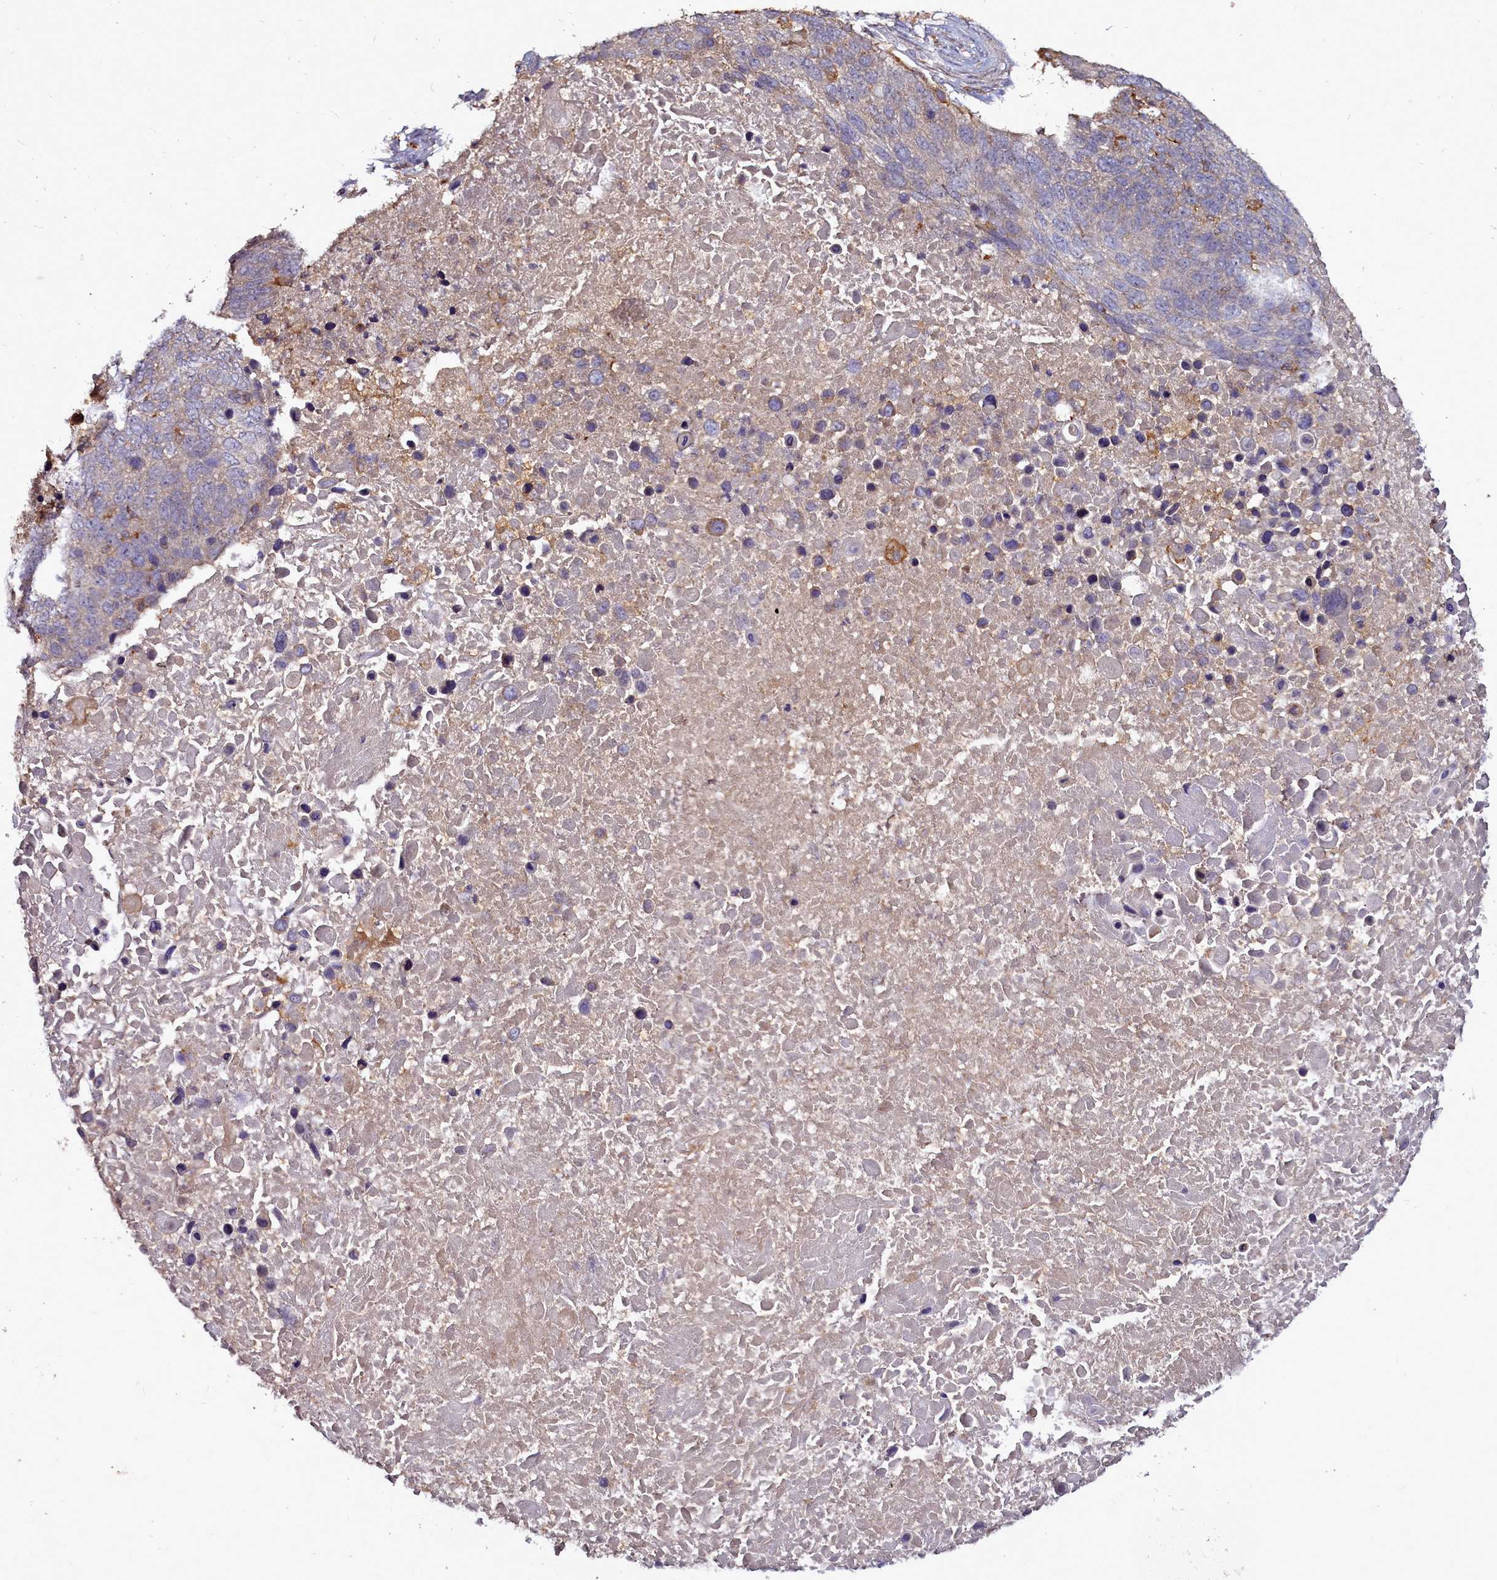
{"staining": {"intensity": "weak", "quantity": "<25%", "location": "cytoplasmic/membranous"}, "tissue": "lung cancer", "cell_type": "Tumor cells", "image_type": "cancer", "snomed": [{"axis": "morphology", "description": "Normal tissue, NOS"}, {"axis": "morphology", "description": "Squamous cell carcinoma, NOS"}, {"axis": "topography", "description": "Lymph node"}, {"axis": "topography", "description": "Lung"}], "caption": "Lung squamous cell carcinoma was stained to show a protein in brown. There is no significant staining in tumor cells.", "gene": "NCKAP1L", "patient": {"sex": "male", "age": 66}}